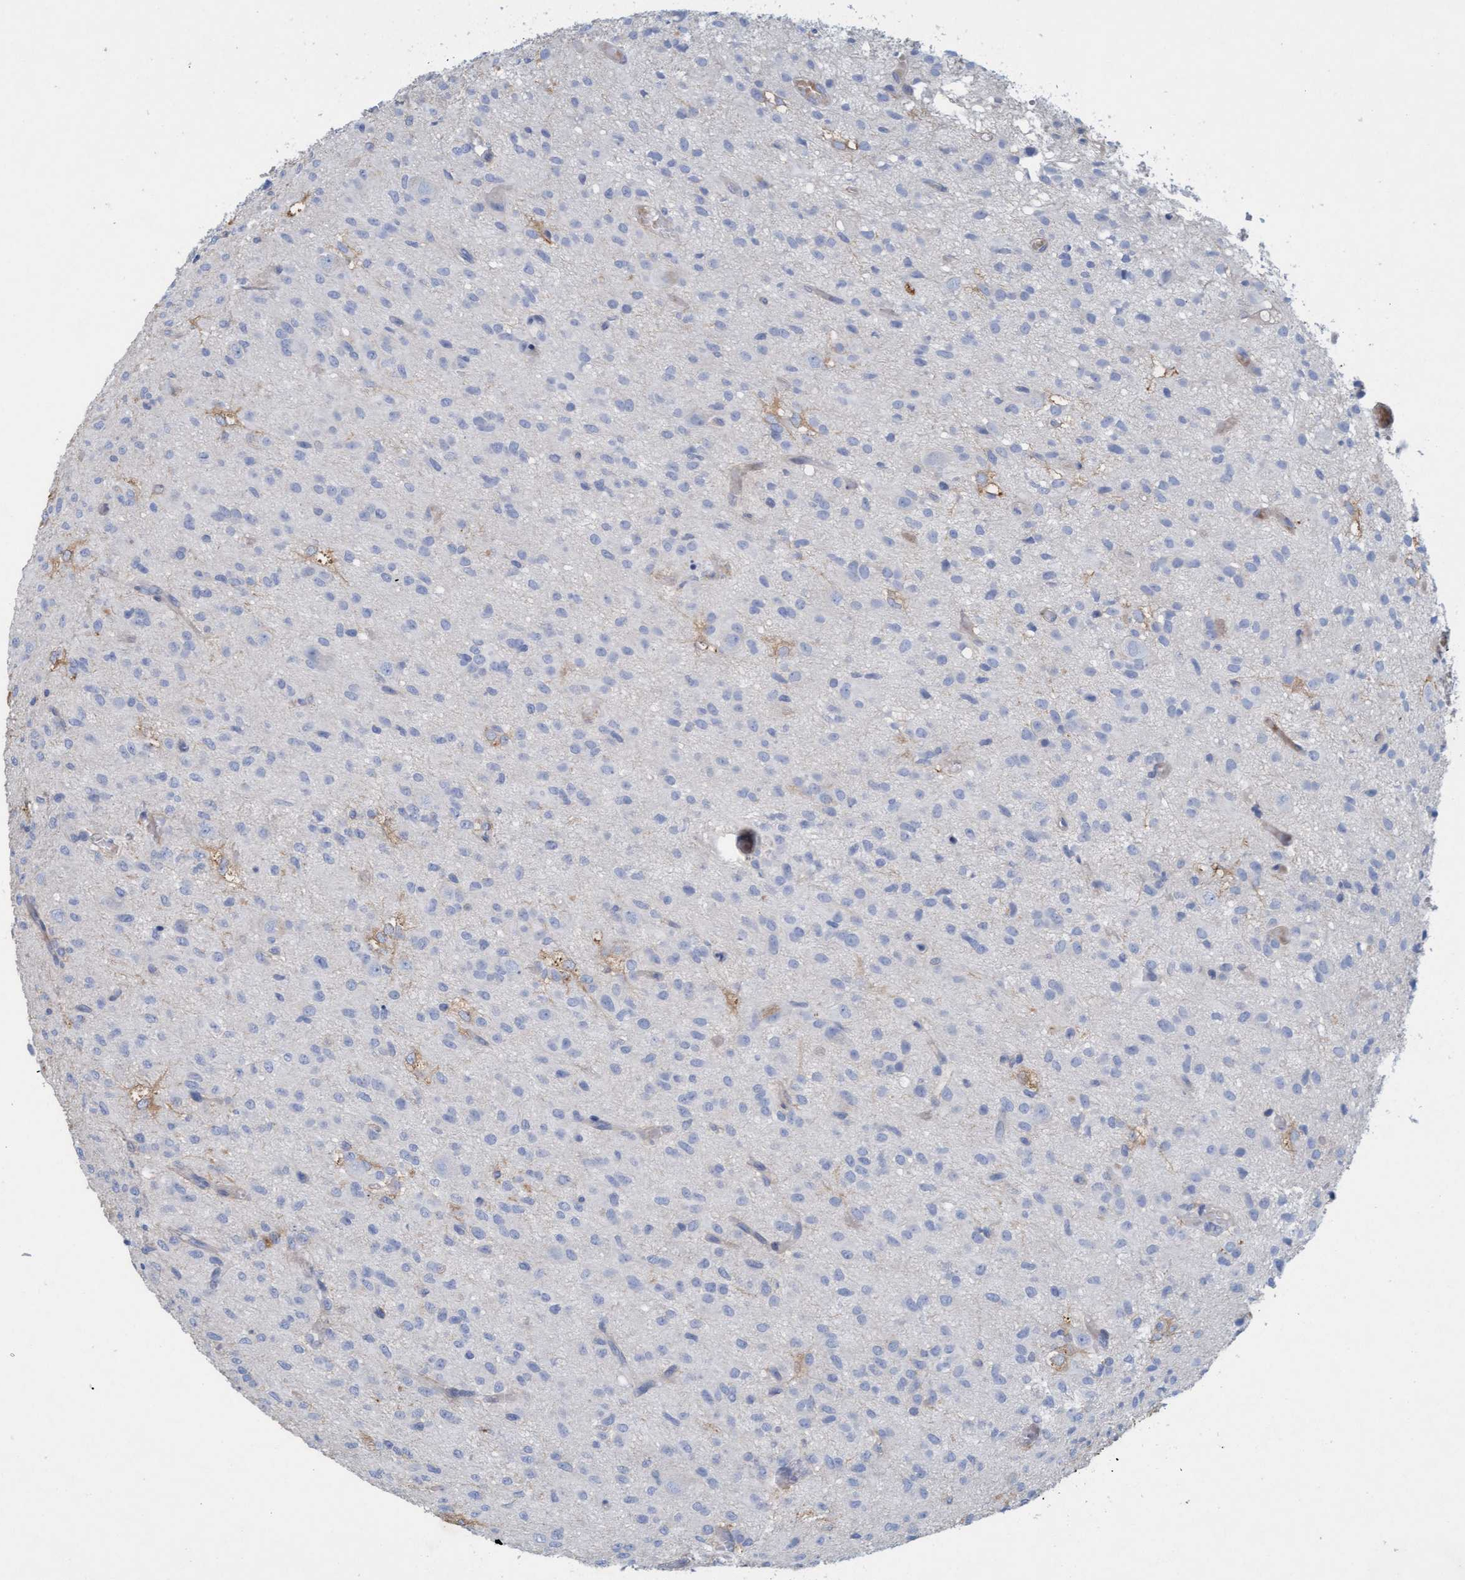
{"staining": {"intensity": "weak", "quantity": "<25%", "location": "cytoplasmic/membranous"}, "tissue": "glioma", "cell_type": "Tumor cells", "image_type": "cancer", "snomed": [{"axis": "morphology", "description": "Glioma, malignant, High grade"}, {"axis": "topography", "description": "Brain"}], "caption": "DAB (3,3'-diaminobenzidine) immunohistochemical staining of human high-grade glioma (malignant) displays no significant positivity in tumor cells. (DAB IHC with hematoxylin counter stain).", "gene": "SIGIRR", "patient": {"sex": "female", "age": 59}}